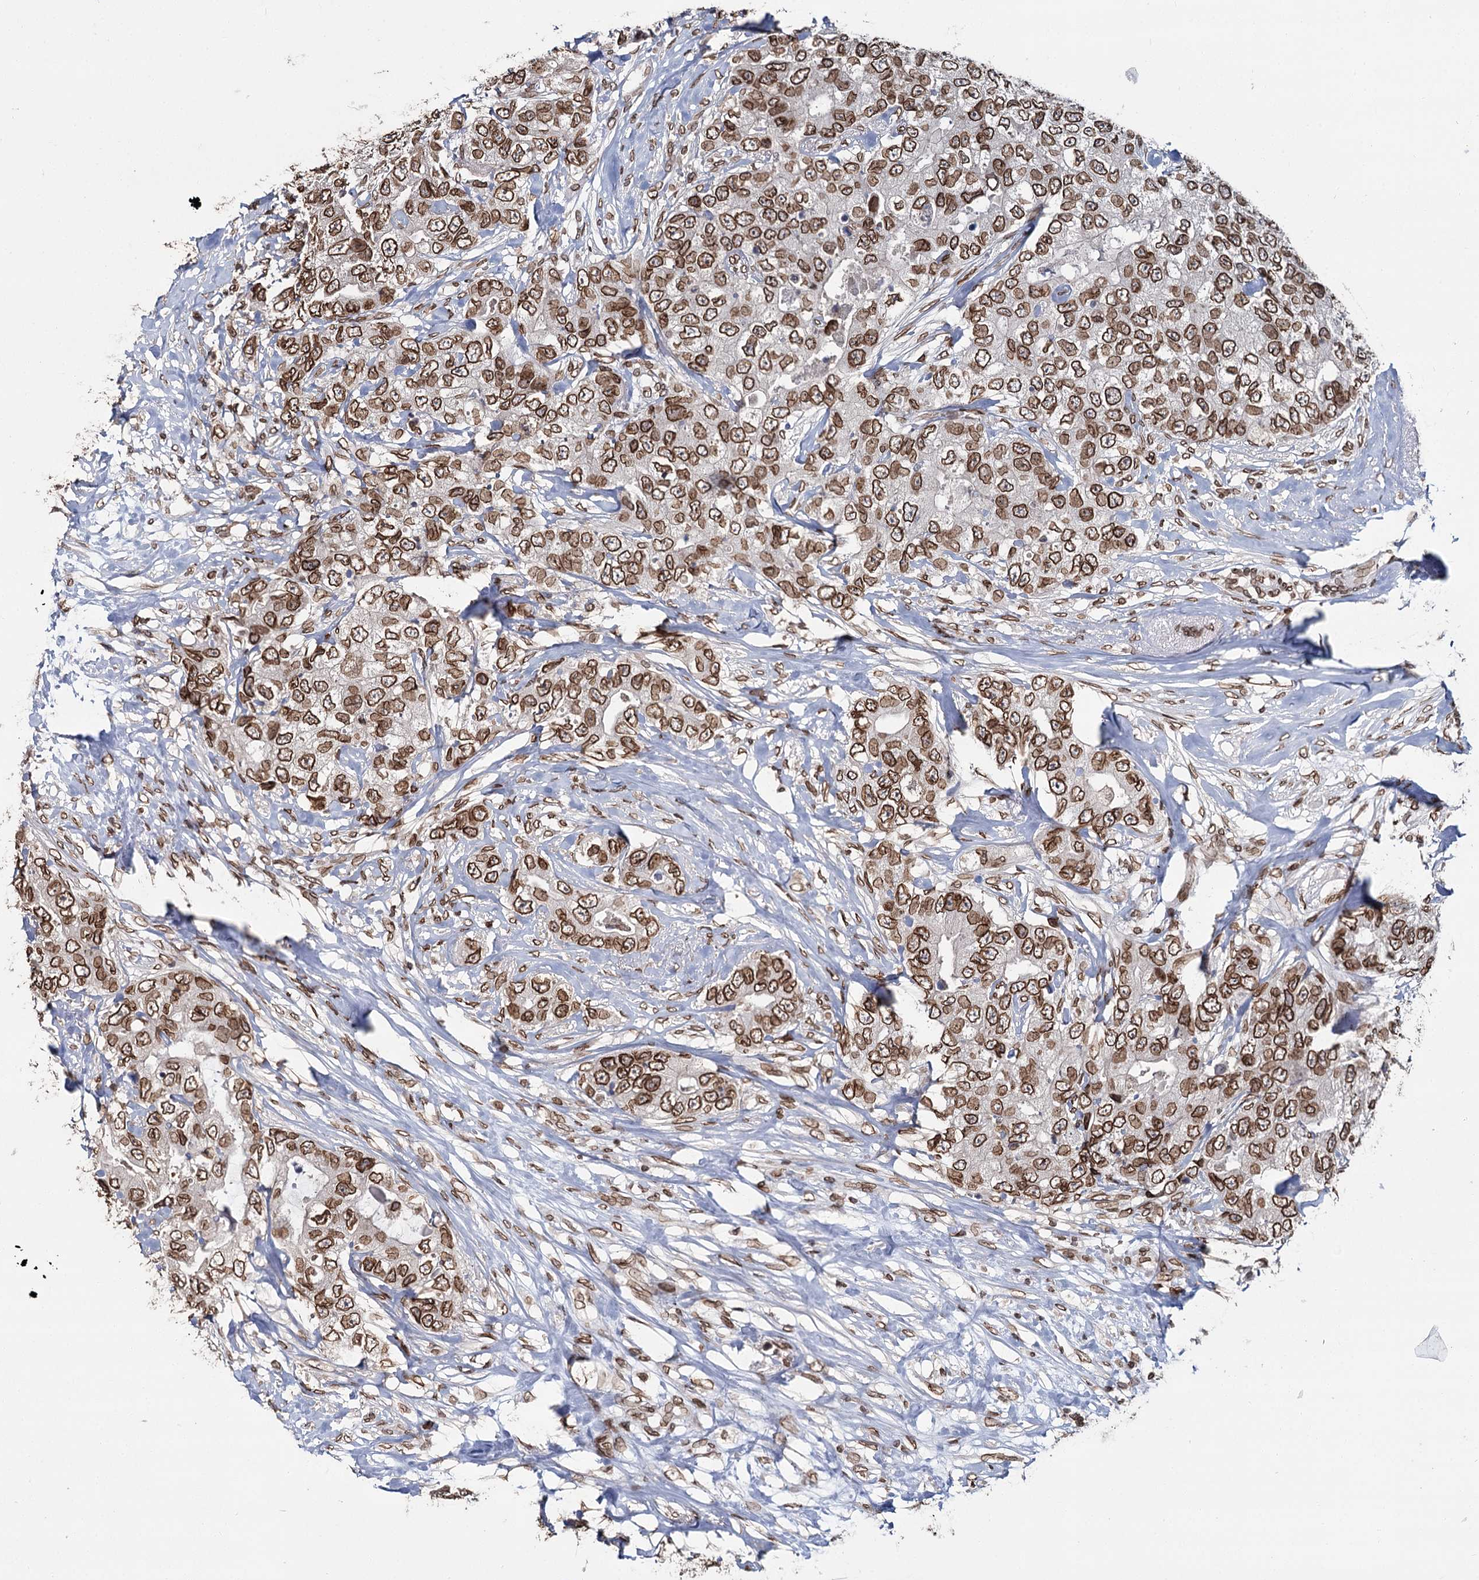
{"staining": {"intensity": "strong", "quantity": ">75%", "location": "cytoplasmic/membranous,nuclear"}, "tissue": "breast cancer", "cell_type": "Tumor cells", "image_type": "cancer", "snomed": [{"axis": "morphology", "description": "Duct carcinoma"}, {"axis": "topography", "description": "Breast"}], "caption": "IHC image of neoplastic tissue: human infiltrating ductal carcinoma (breast) stained using immunohistochemistry shows high levels of strong protein expression localized specifically in the cytoplasmic/membranous and nuclear of tumor cells, appearing as a cytoplasmic/membranous and nuclear brown color.", "gene": "KIAA0930", "patient": {"sex": "female", "age": 62}}